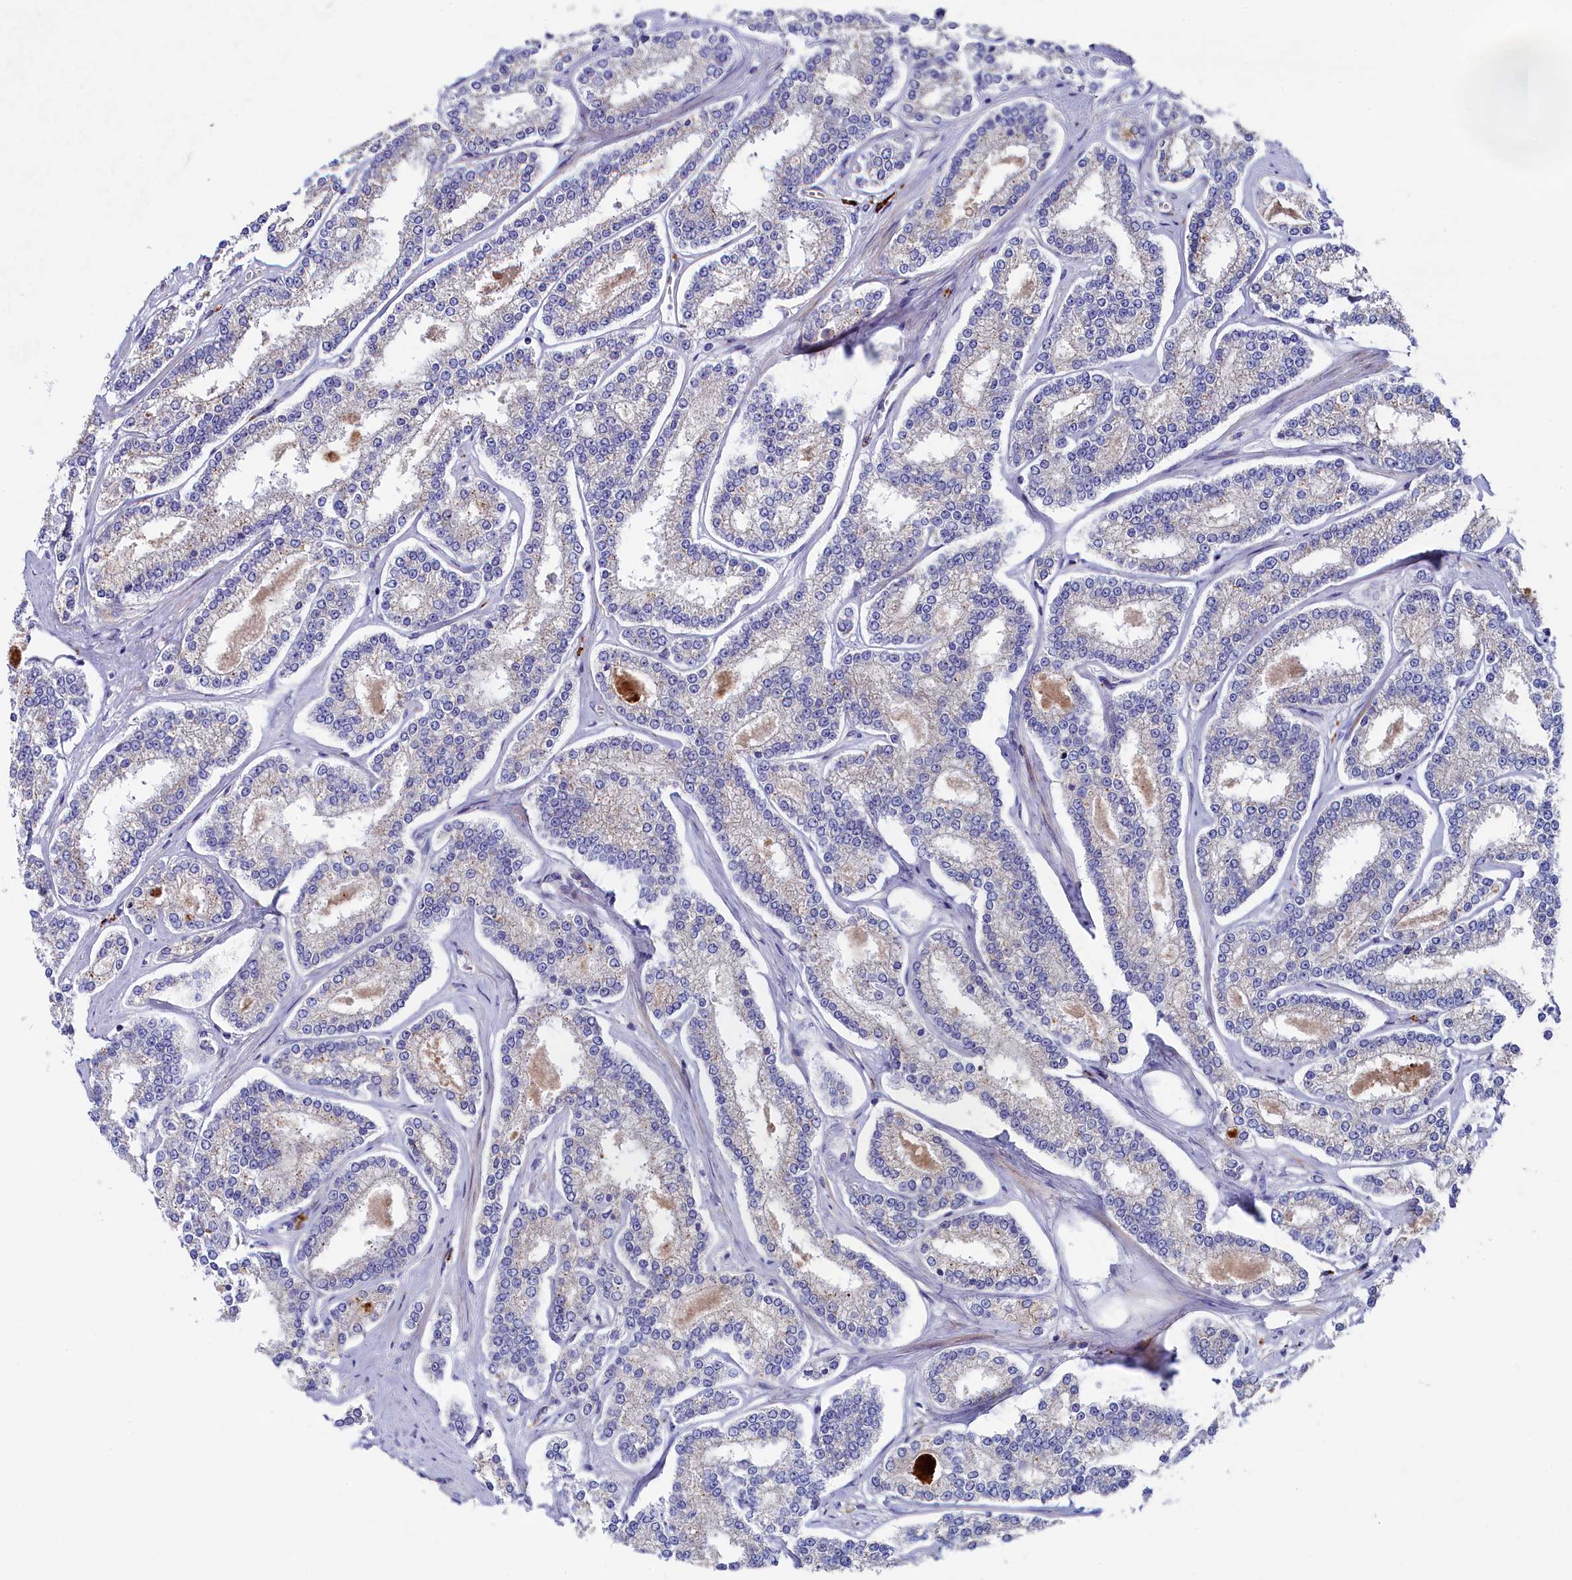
{"staining": {"intensity": "weak", "quantity": "<25%", "location": "cytoplasmic/membranous"}, "tissue": "prostate cancer", "cell_type": "Tumor cells", "image_type": "cancer", "snomed": [{"axis": "morphology", "description": "Normal tissue, NOS"}, {"axis": "morphology", "description": "Adenocarcinoma, High grade"}, {"axis": "topography", "description": "Prostate"}], "caption": "A histopathology image of adenocarcinoma (high-grade) (prostate) stained for a protein shows no brown staining in tumor cells. (Stains: DAB IHC with hematoxylin counter stain, Microscopy: brightfield microscopy at high magnification).", "gene": "NUDT7", "patient": {"sex": "male", "age": 83}}